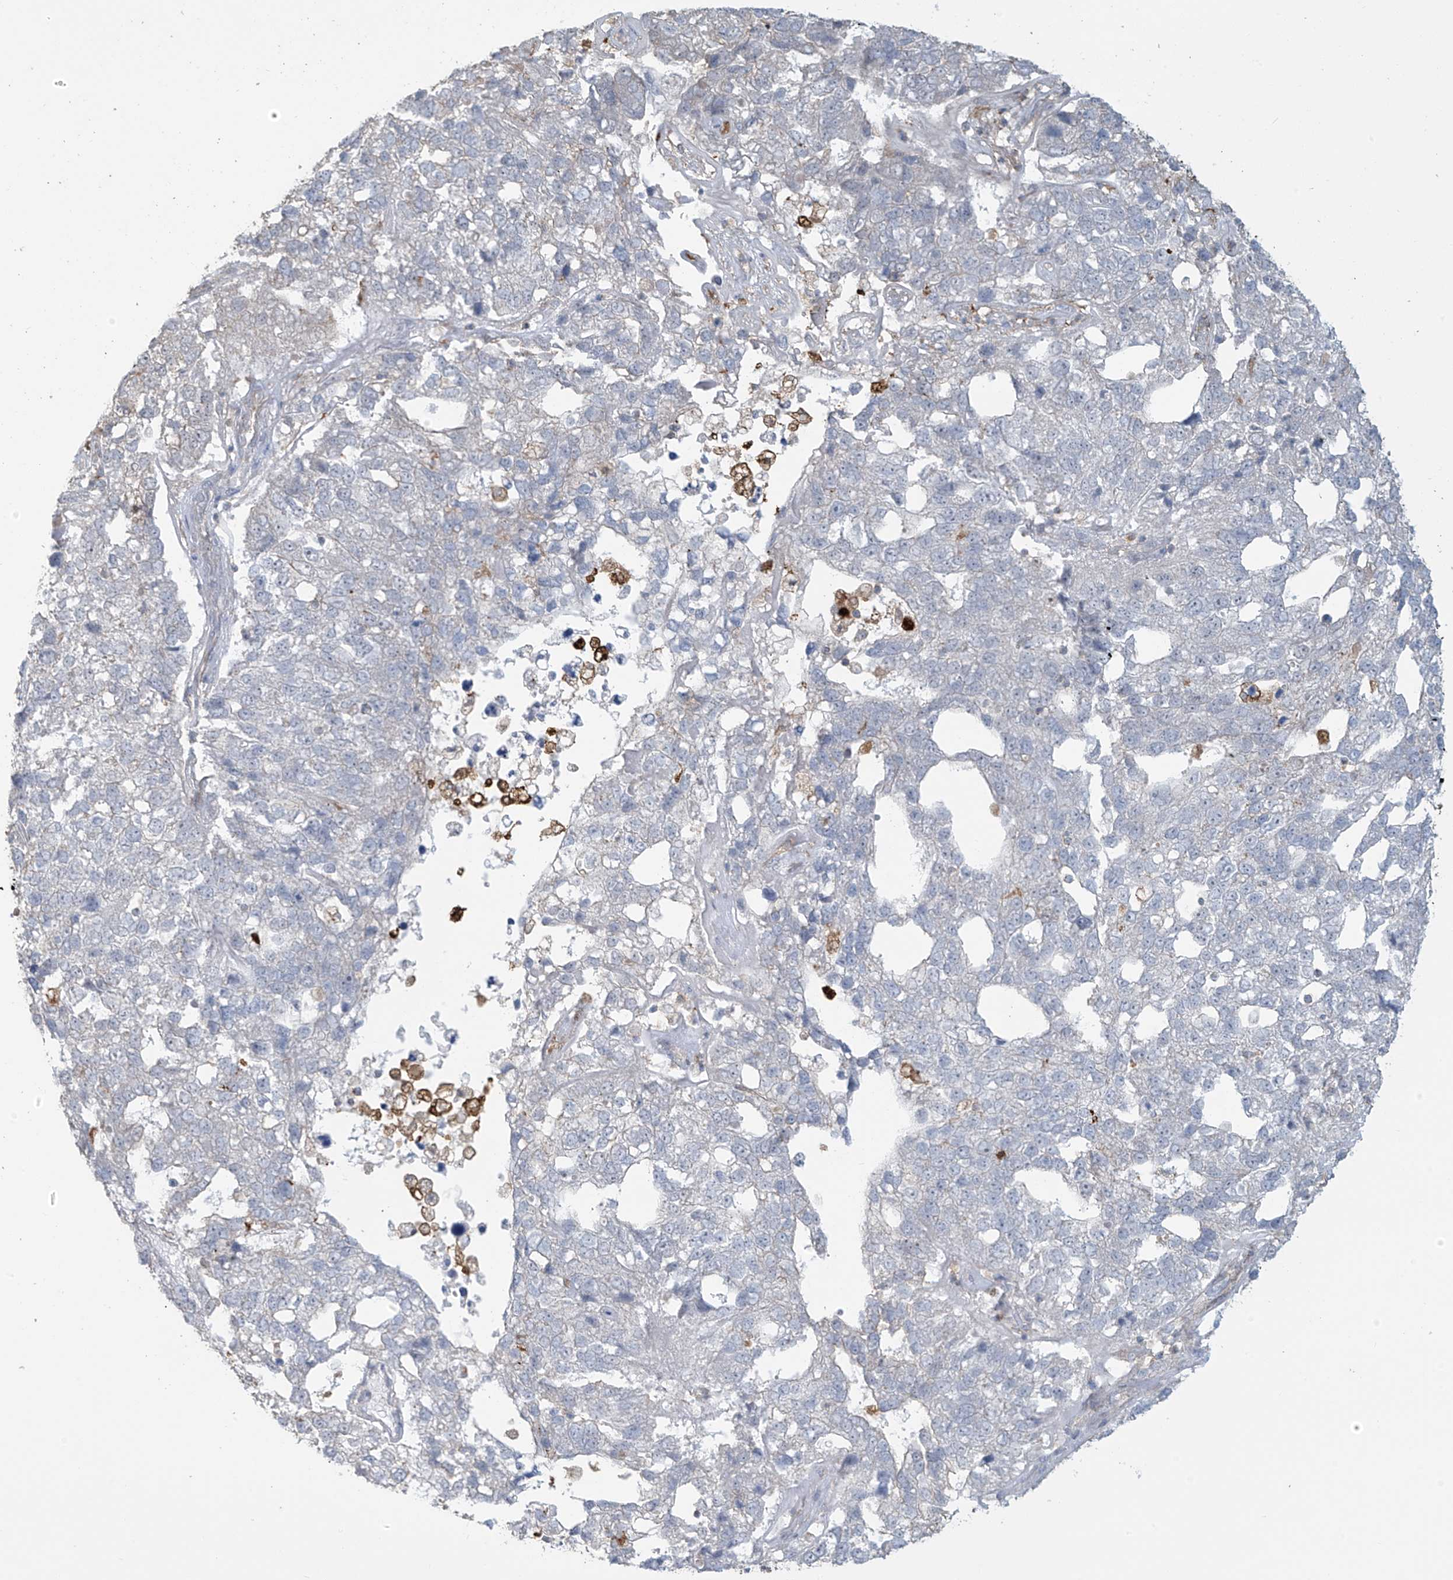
{"staining": {"intensity": "negative", "quantity": "none", "location": "none"}, "tissue": "pancreatic cancer", "cell_type": "Tumor cells", "image_type": "cancer", "snomed": [{"axis": "morphology", "description": "Adenocarcinoma, NOS"}, {"axis": "topography", "description": "Pancreas"}], "caption": "Immunohistochemistry (IHC) of human adenocarcinoma (pancreatic) exhibits no expression in tumor cells.", "gene": "TAGAP", "patient": {"sex": "female", "age": 61}}